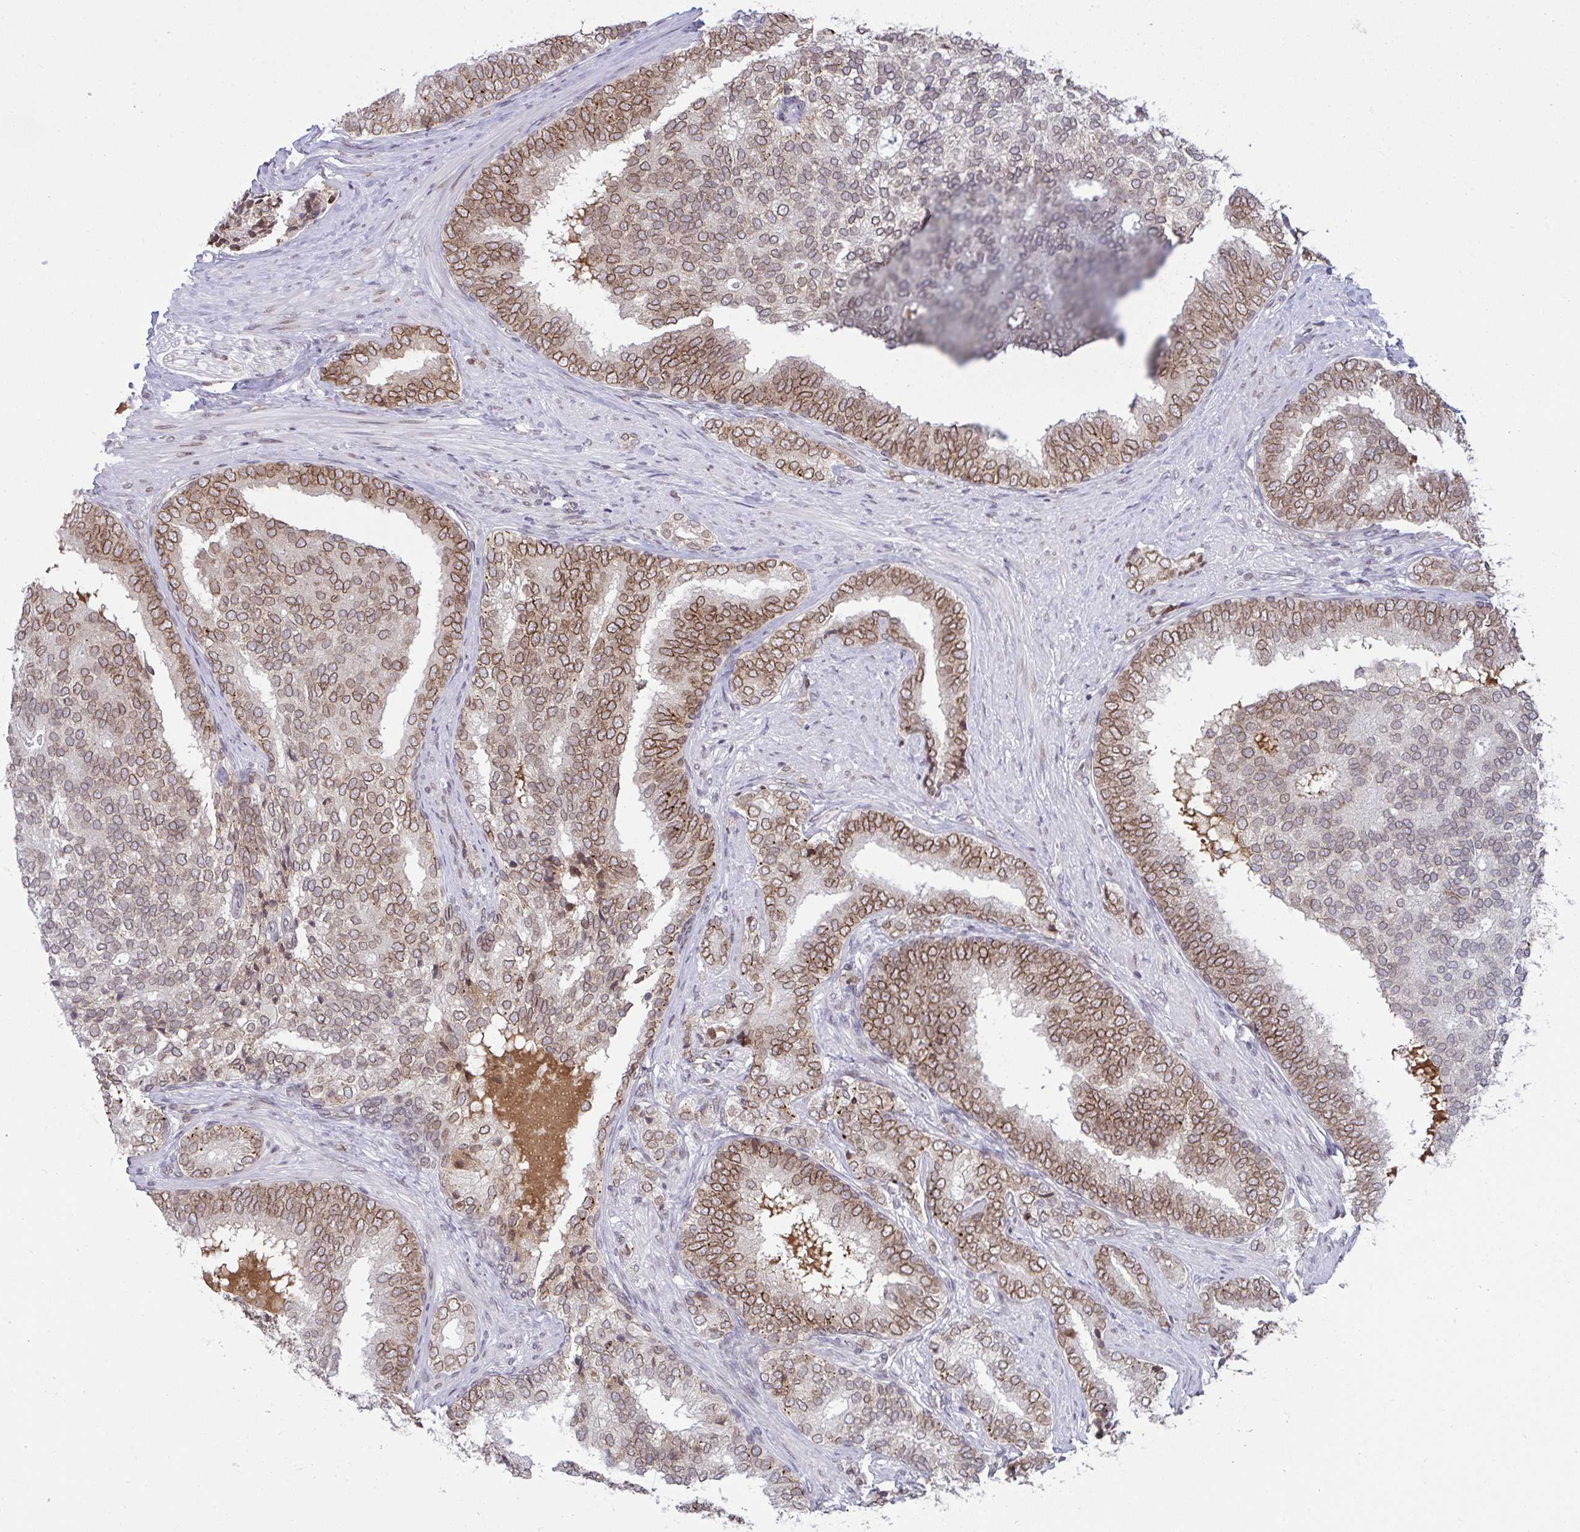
{"staining": {"intensity": "moderate", "quantity": ">75%", "location": "cytoplasmic/membranous,nuclear"}, "tissue": "prostate cancer", "cell_type": "Tumor cells", "image_type": "cancer", "snomed": [{"axis": "morphology", "description": "Adenocarcinoma, High grade"}, {"axis": "topography", "description": "Prostate"}], "caption": "Tumor cells show medium levels of moderate cytoplasmic/membranous and nuclear positivity in approximately >75% of cells in human high-grade adenocarcinoma (prostate).", "gene": "RANBP2", "patient": {"sex": "male", "age": 72}}